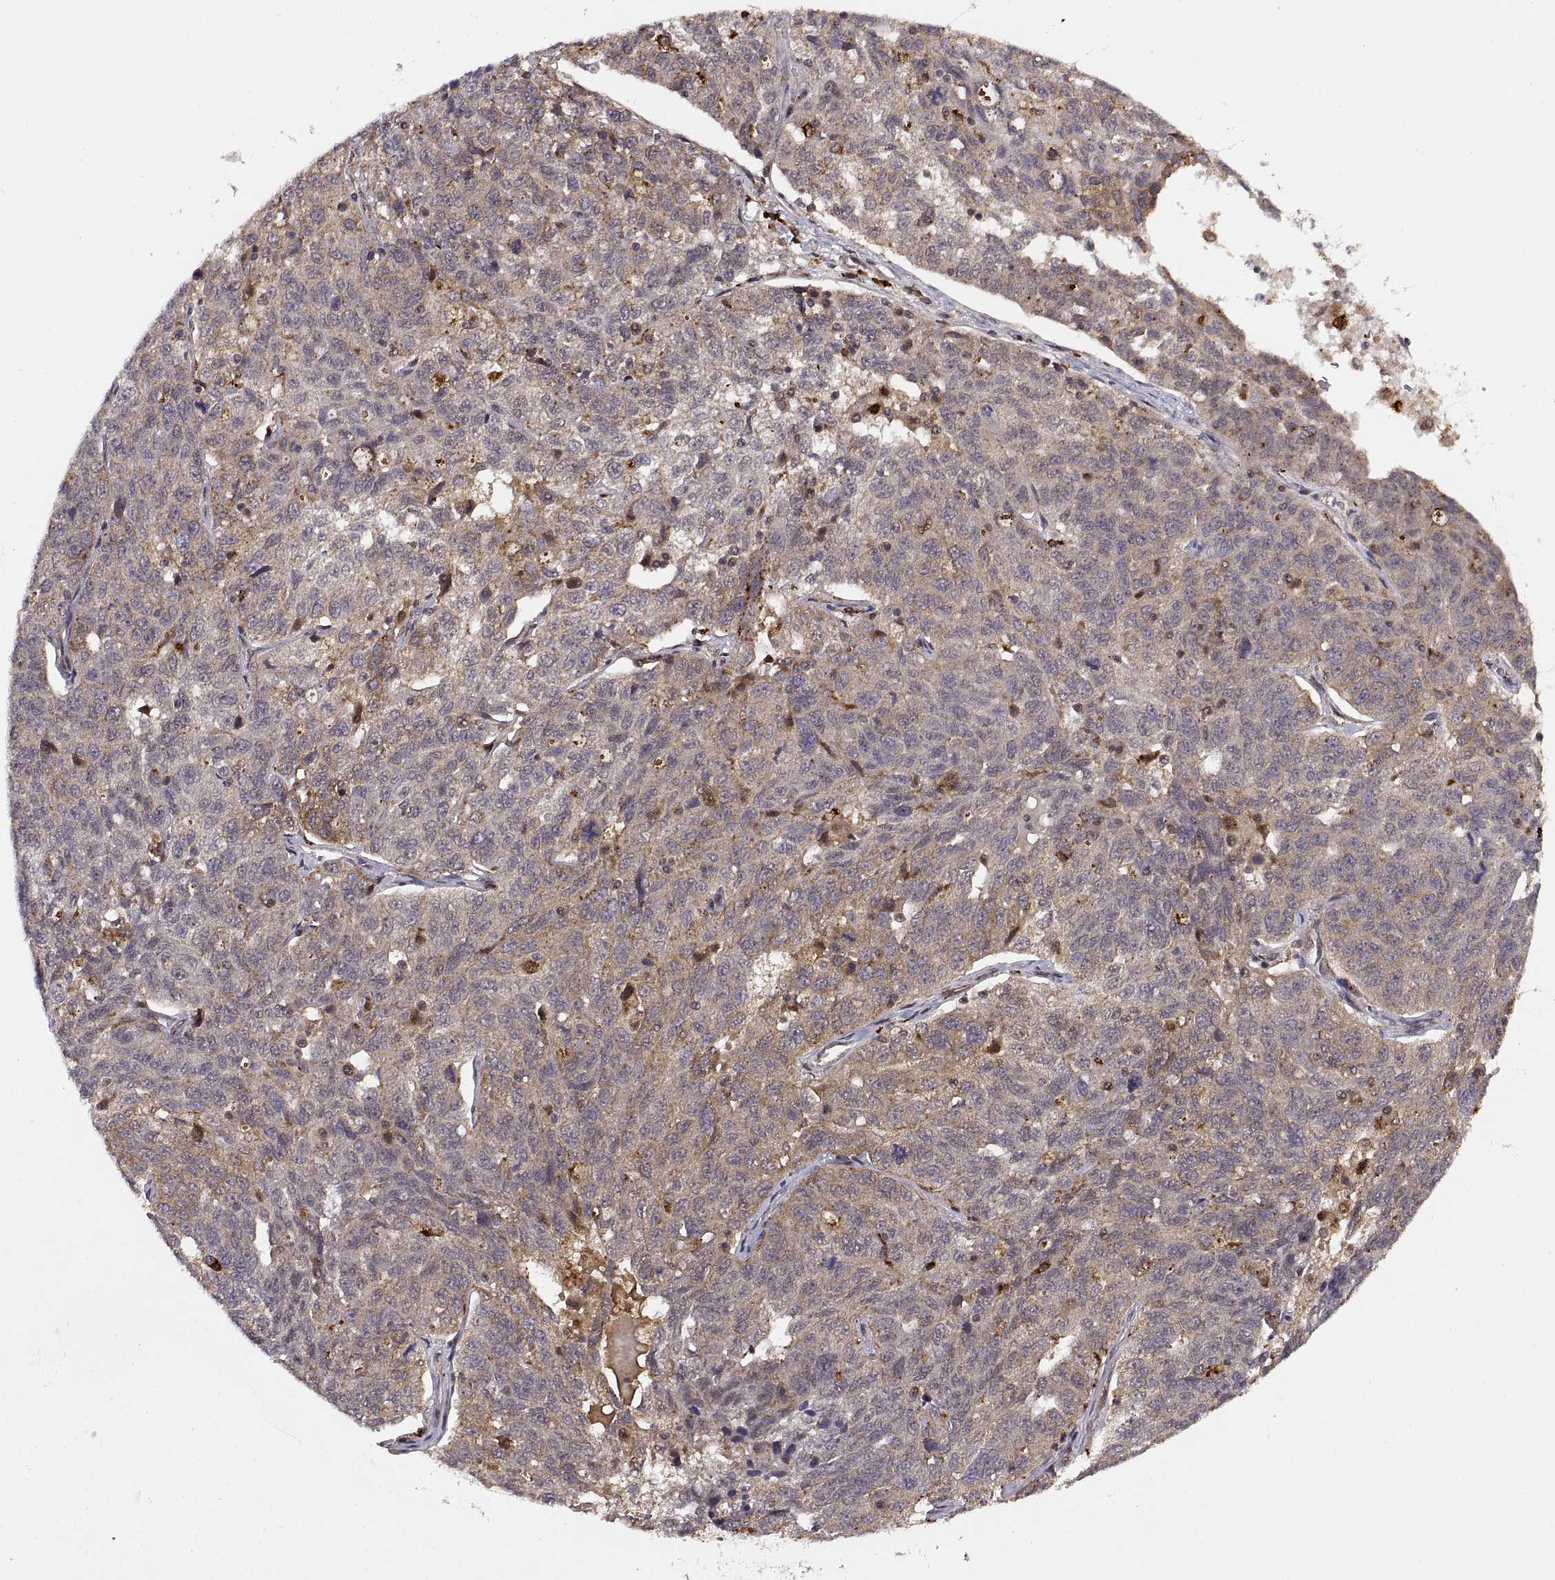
{"staining": {"intensity": "moderate", "quantity": "25%-75%", "location": "cytoplasmic/membranous"}, "tissue": "ovarian cancer", "cell_type": "Tumor cells", "image_type": "cancer", "snomed": [{"axis": "morphology", "description": "Cystadenocarcinoma, serous, NOS"}, {"axis": "topography", "description": "Ovary"}], "caption": "Protein expression by immunohistochemistry (IHC) displays moderate cytoplasmic/membranous staining in approximately 25%-75% of tumor cells in ovarian cancer (serous cystadenocarcinoma).", "gene": "PSMC2", "patient": {"sex": "female", "age": 71}}